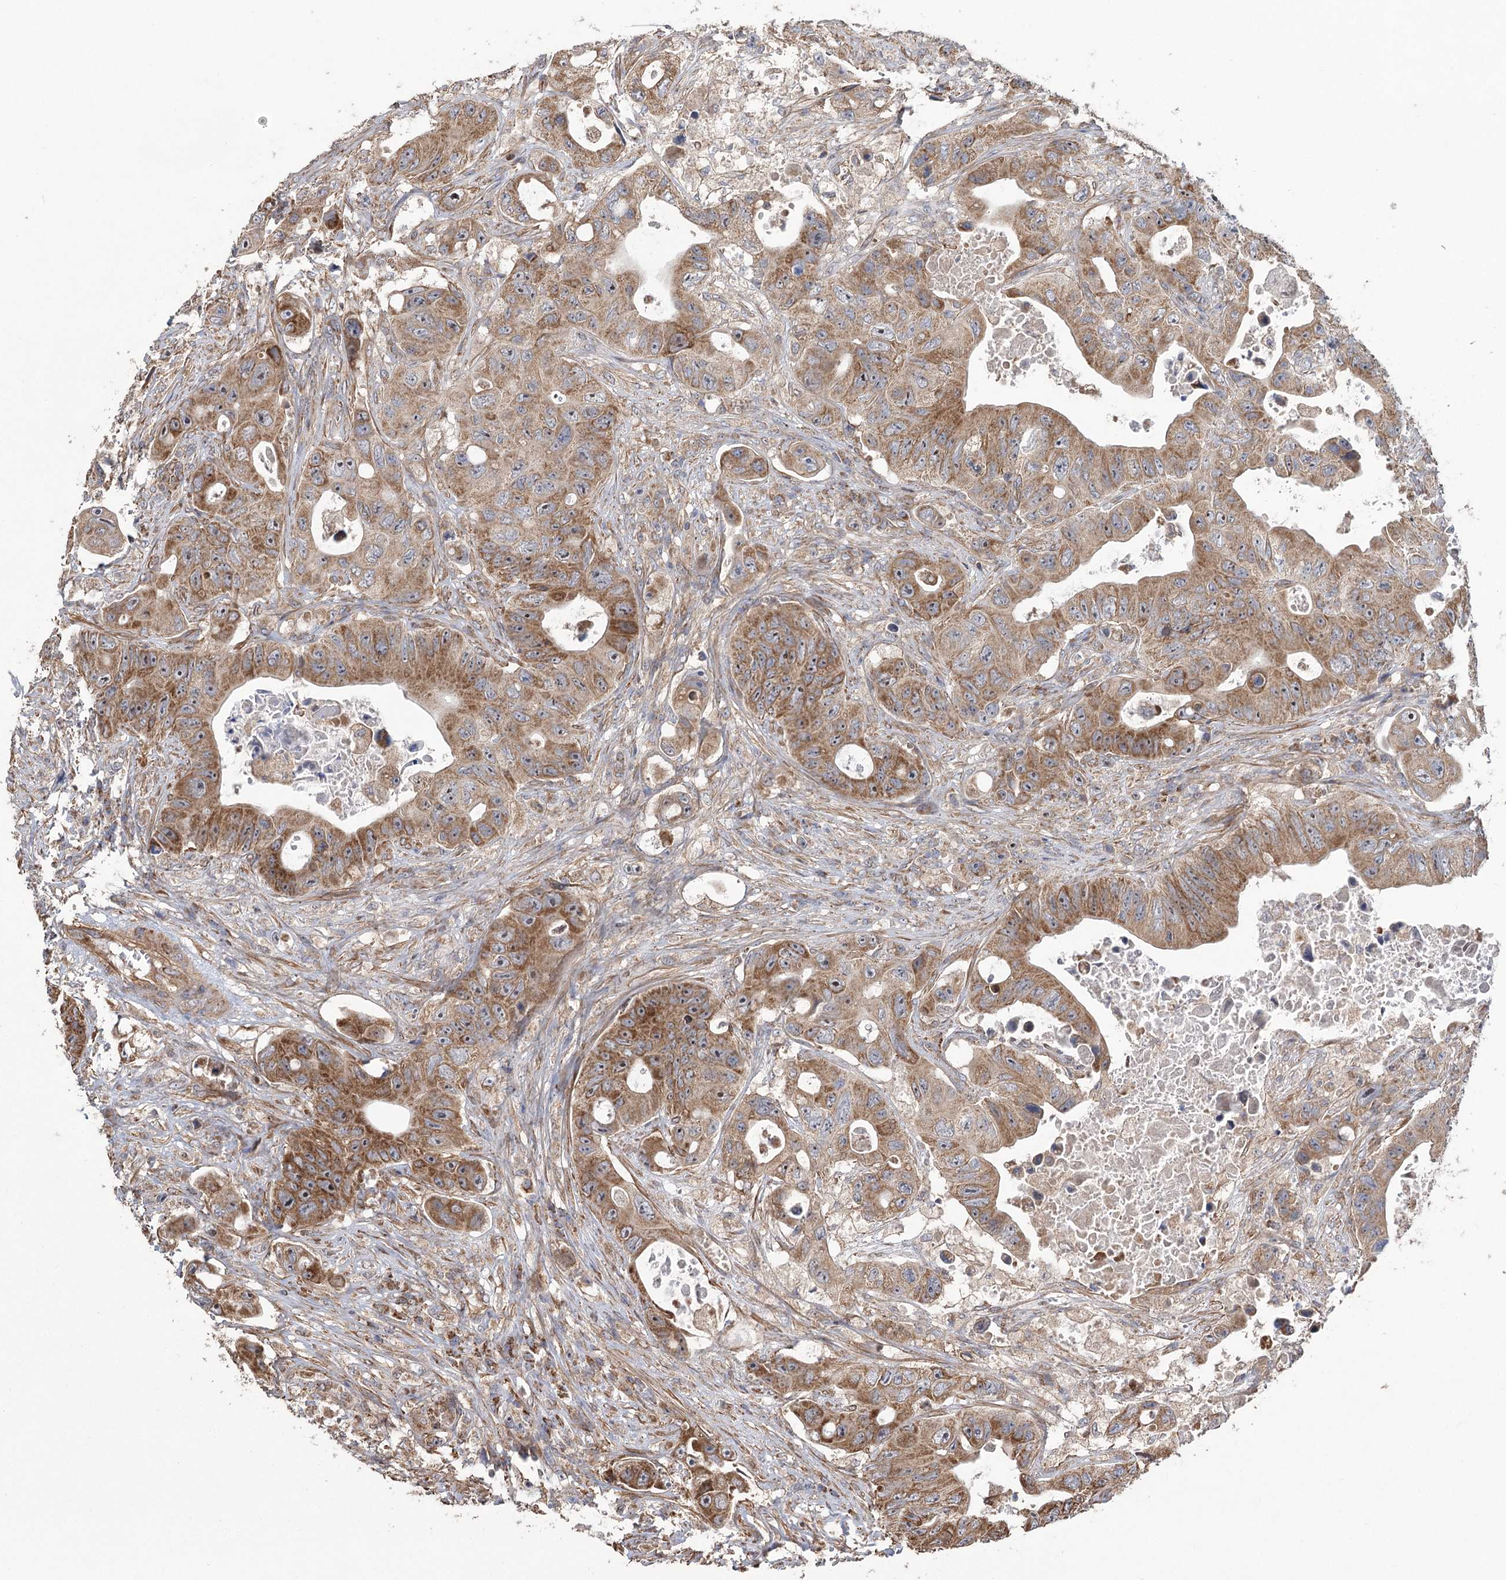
{"staining": {"intensity": "moderate", "quantity": ">75%", "location": "cytoplasmic/membranous"}, "tissue": "colorectal cancer", "cell_type": "Tumor cells", "image_type": "cancer", "snomed": [{"axis": "morphology", "description": "Adenocarcinoma, NOS"}, {"axis": "topography", "description": "Colon"}], "caption": "This is an image of IHC staining of colorectal cancer (adenocarcinoma), which shows moderate staining in the cytoplasmic/membranous of tumor cells.", "gene": "RWDD4", "patient": {"sex": "female", "age": 46}}